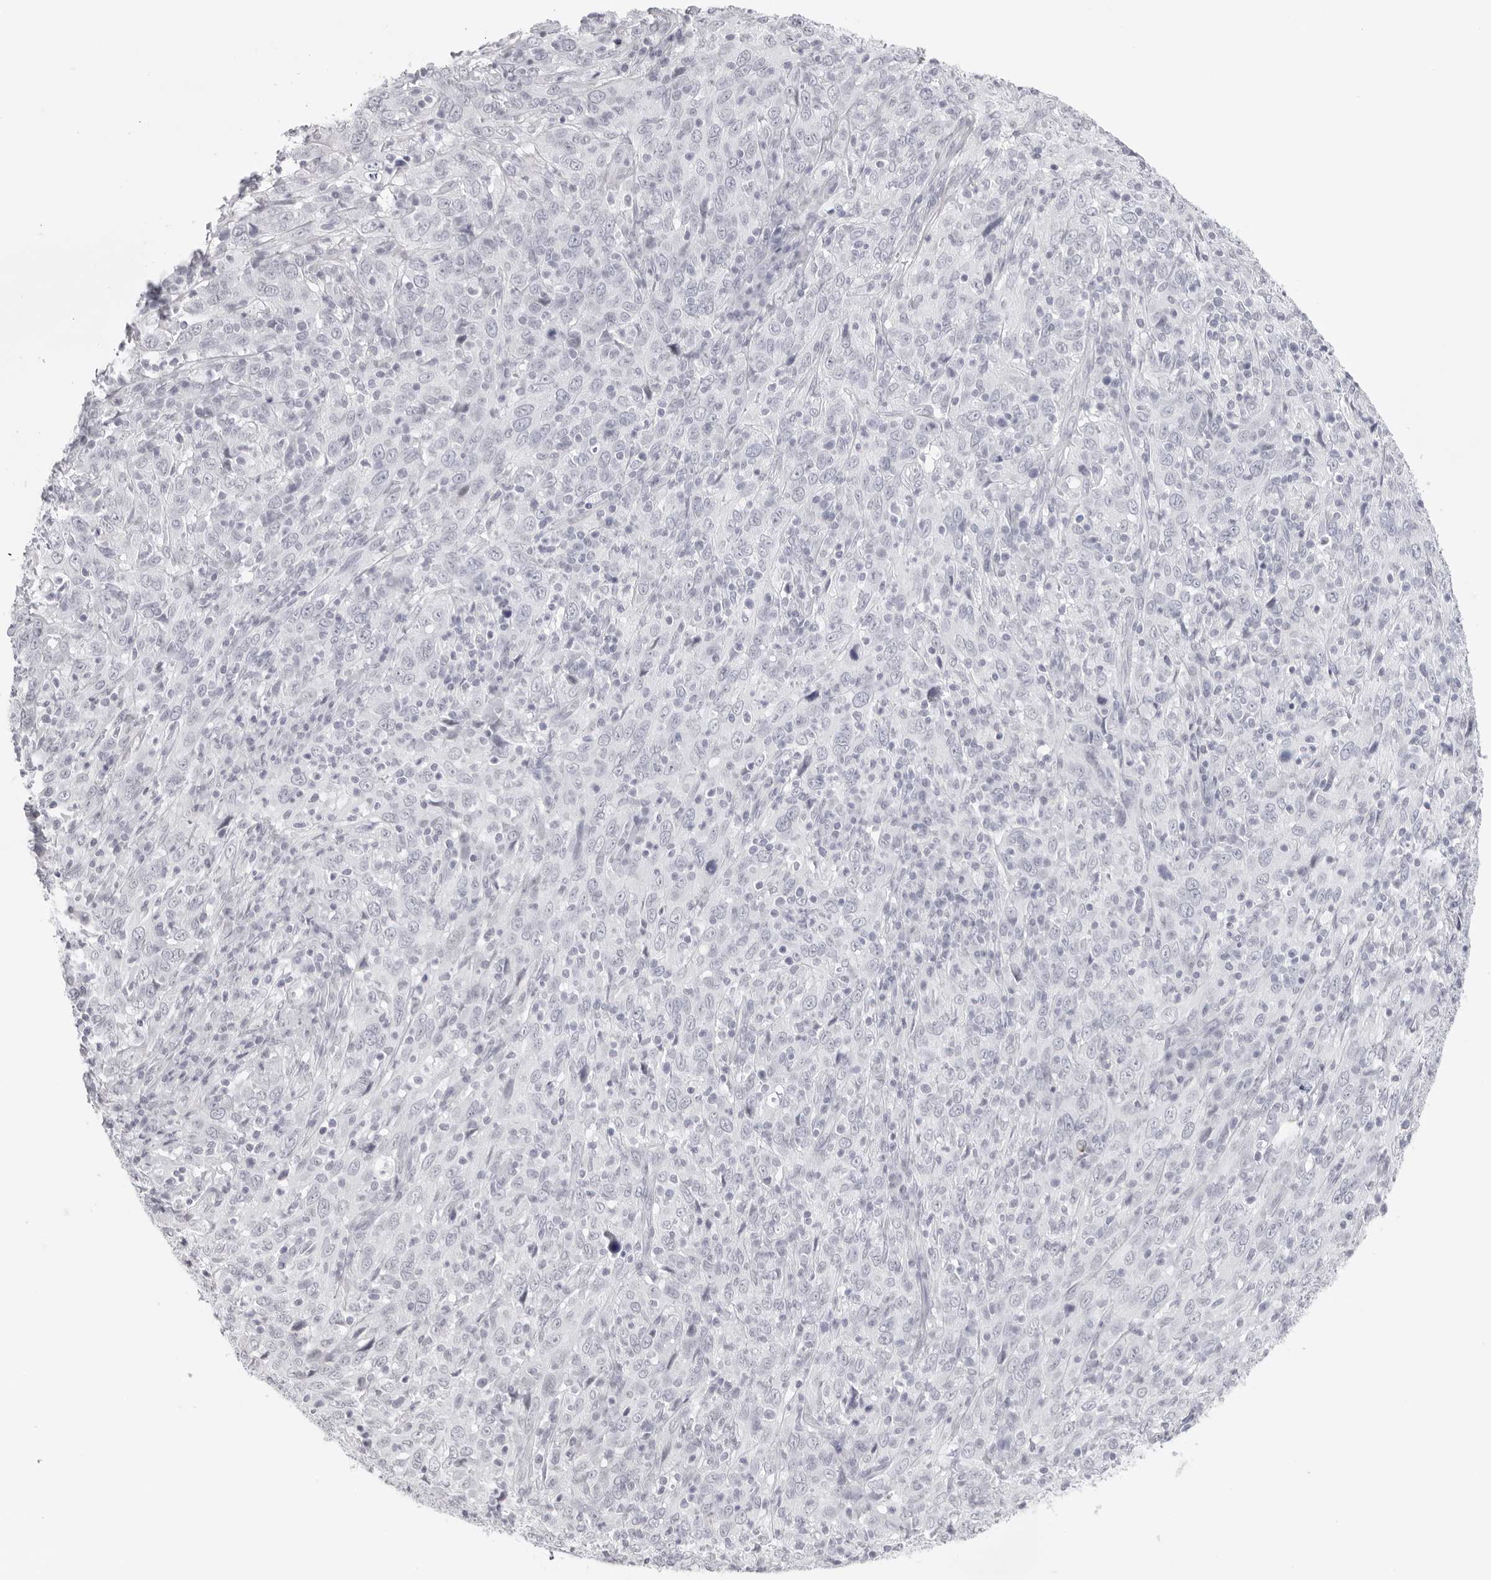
{"staining": {"intensity": "negative", "quantity": "none", "location": "none"}, "tissue": "cervical cancer", "cell_type": "Tumor cells", "image_type": "cancer", "snomed": [{"axis": "morphology", "description": "Squamous cell carcinoma, NOS"}, {"axis": "topography", "description": "Cervix"}], "caption": "The image displays no significant staining in tumor cells of cervical cancer (squamous cell carcinoma).", "gene": "KLK12", "patient": {"sex": "female", "age": 46}}